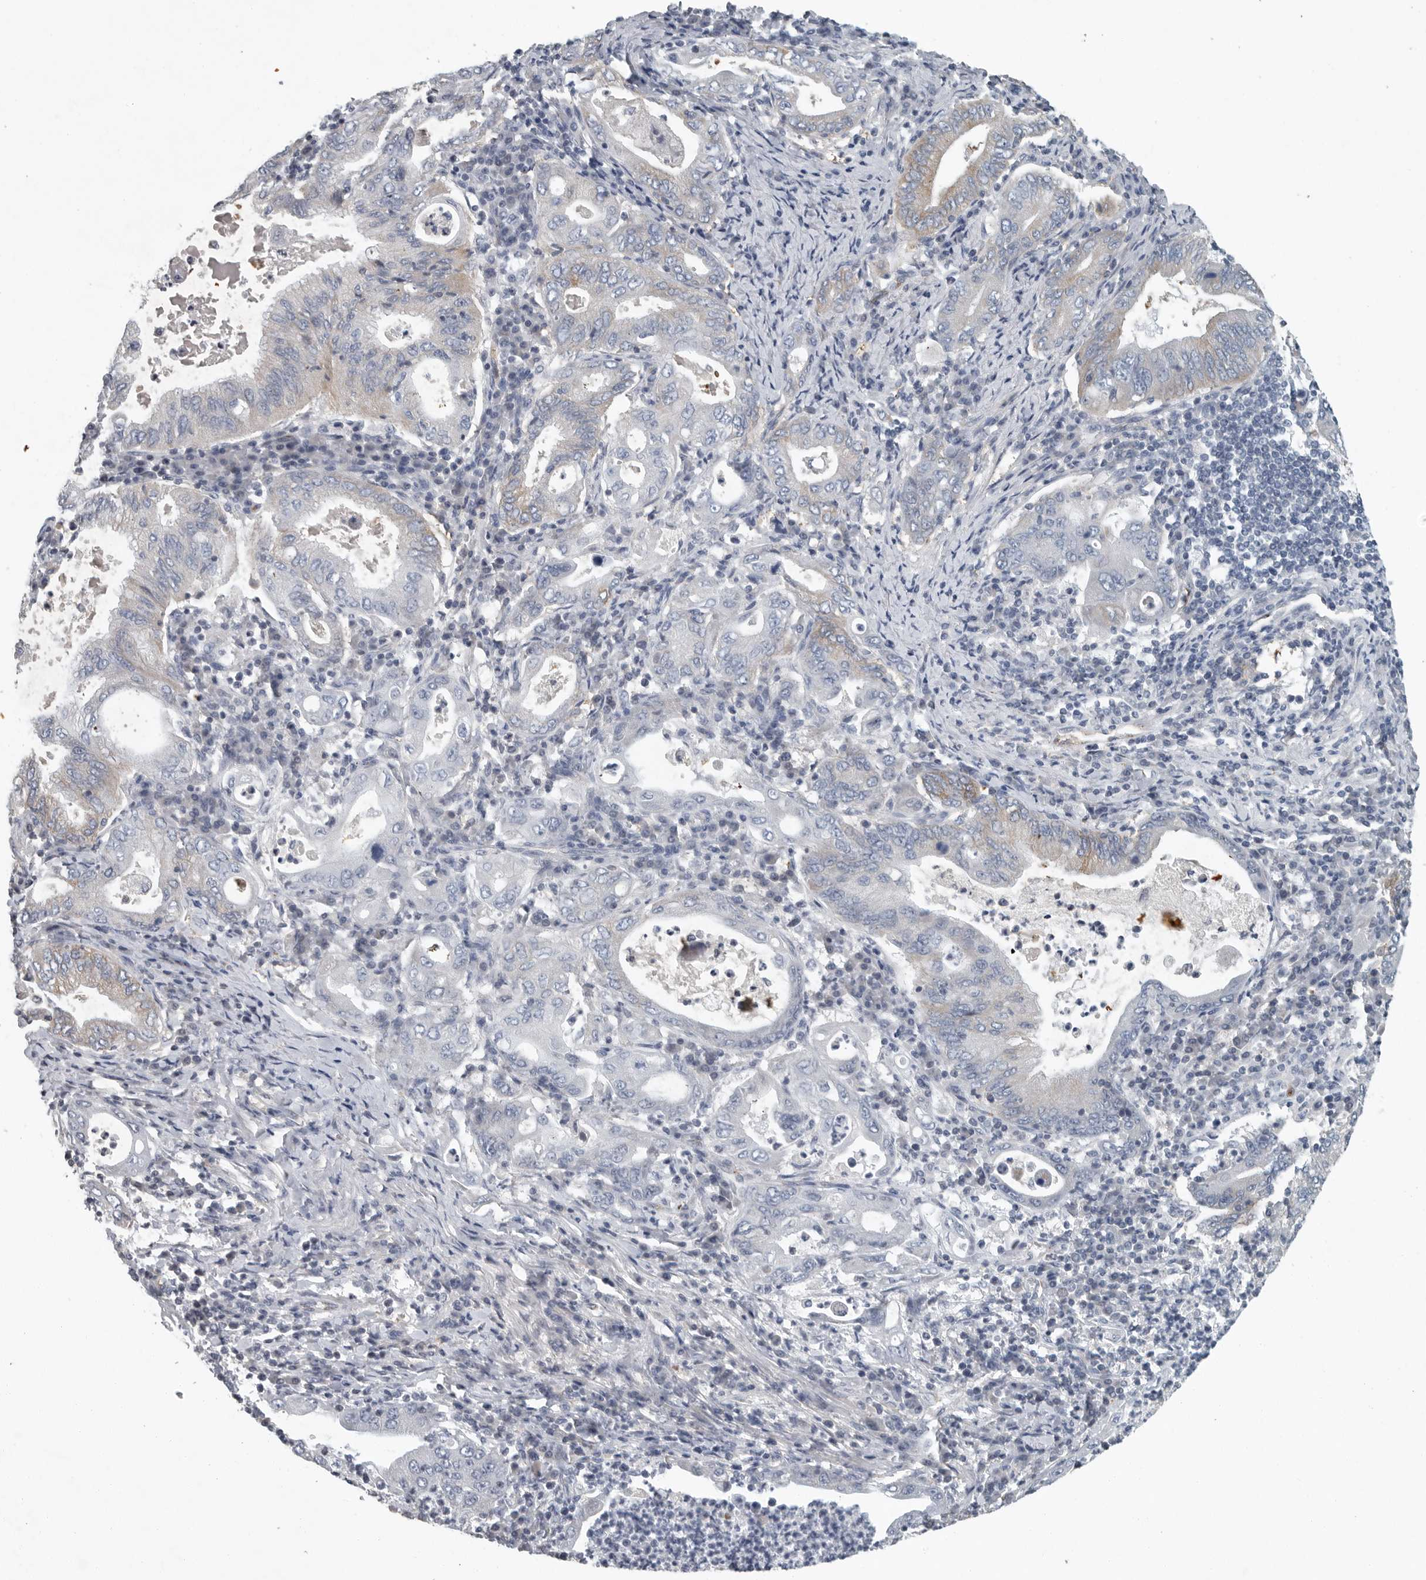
{"staining": {"intensity": "weak", "quantity": "25%-75%", "location": "cytoplasmic/membranous"}, "tissue": "stomach cancer", "cell_type": "Tumor cells", "image_type": "cancer", "snomed": [{"axis": "morphology", "description": "Normal tissue, NOS"}, {"axis": "morphology", "description": "Adenocarcinoma, NOS"}, {"axis": "topography", "description": "Esophagus"}, {"axis": "topography", "description": "Stomach, upper"}, {"axis": "topography", "description": "Peripheral nerve tissue"}], "caption": "Protein expression analysis of stomach cancer demonstrates weak cytoplasmic/membranous positivity in about 25%-75% of tumor cells.", "gene": "MPP3", "patient": {"sex": "male", "age": 62}}